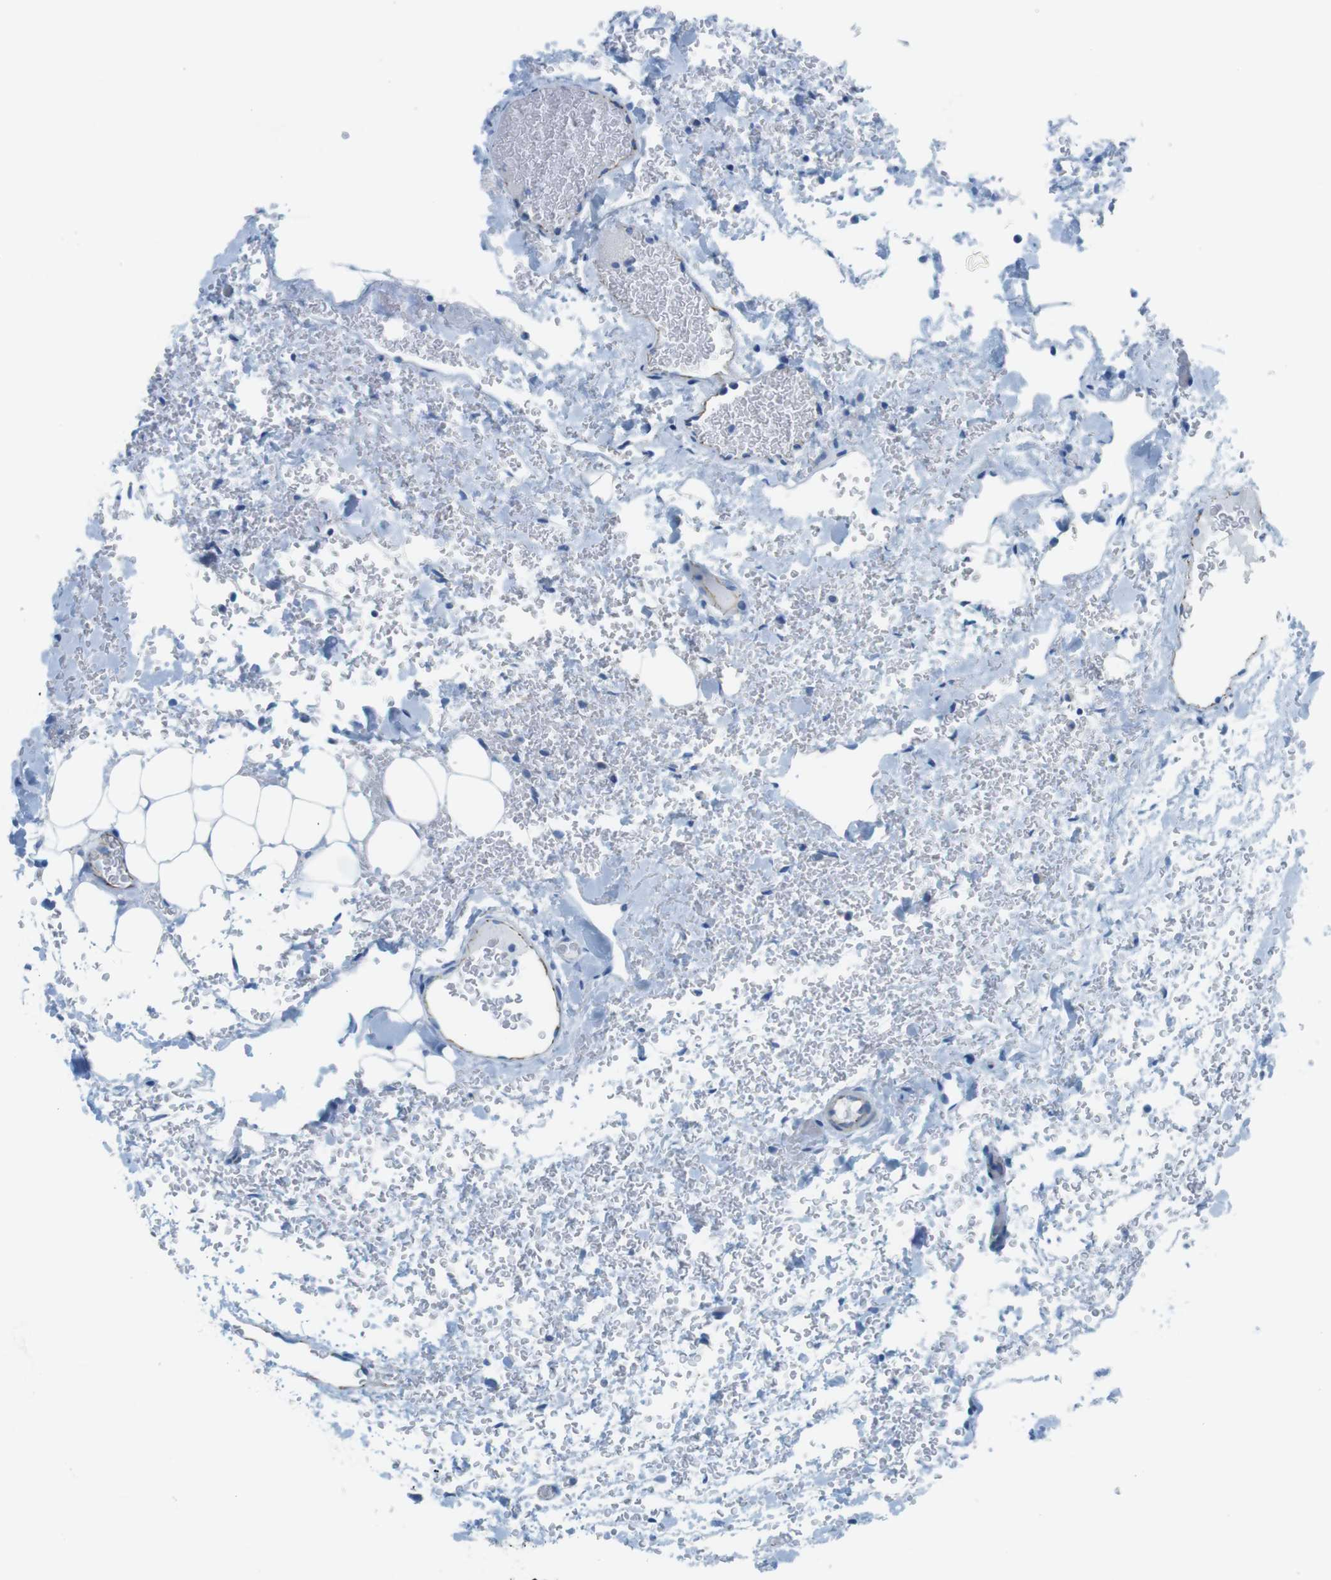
{"staining": {"intensity": "negative", "quantity": "none", "location": "none"}, "tissue": "renal cancer", "cell_type": "Tumor cells", "image_type": "cancer", "snomed": [{"axis": "morphology", "description": "Normal tissue, NOS"}, {"axis": "morphology", "description": "Adenocarcinoma, NOS"}, {"axis": "topography", "description": "Kidney"}], "caption": "Tumor cells show no significant positivity in renal cancer (adenocarcinoma).", "gene": "SLC6A6", "patient": {"sex": "female", "age": 72}}